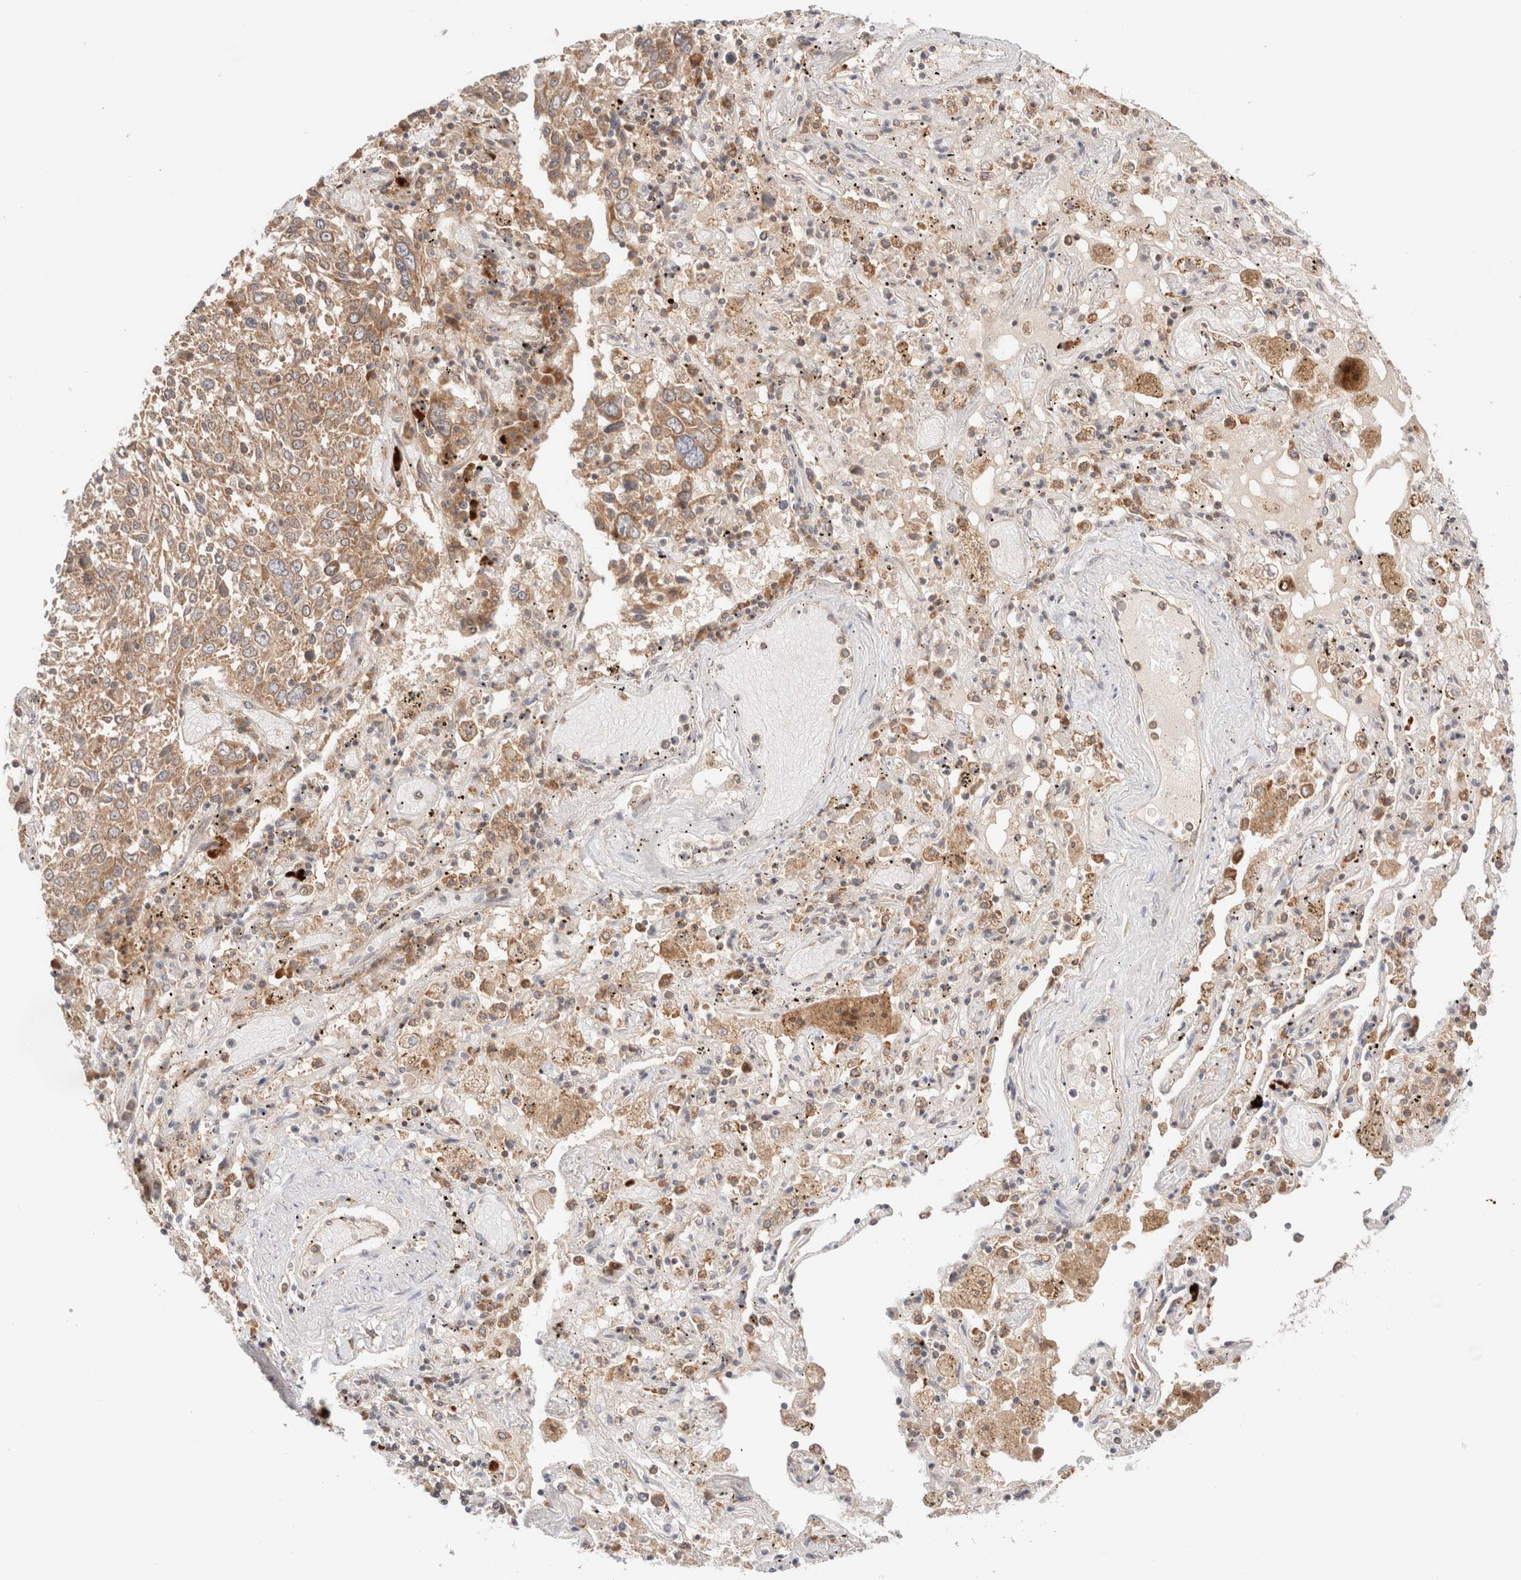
{"staining": {"intensity": "moderate", "quantity": ">75%", "location": "cytoplasmic/membranous"}, "tissue": "lung cancer", "cell_type": "Tumor cells", "image_type": "cancer", "snomed": [{"axis": "morphology", "description": "Squamous cell carcinoma, NOS"}, {"axis": "topography", "description": "Lung"}], "caption": "This histopathology image demonstrates IHC staining of squamous cell carcinoma (lung), with medium moderate cytoplasmic/membranous expression in approximately >75% of tumor cells.", "gene": "XKR4", "patient": {"sex": "male", "age": 65}}